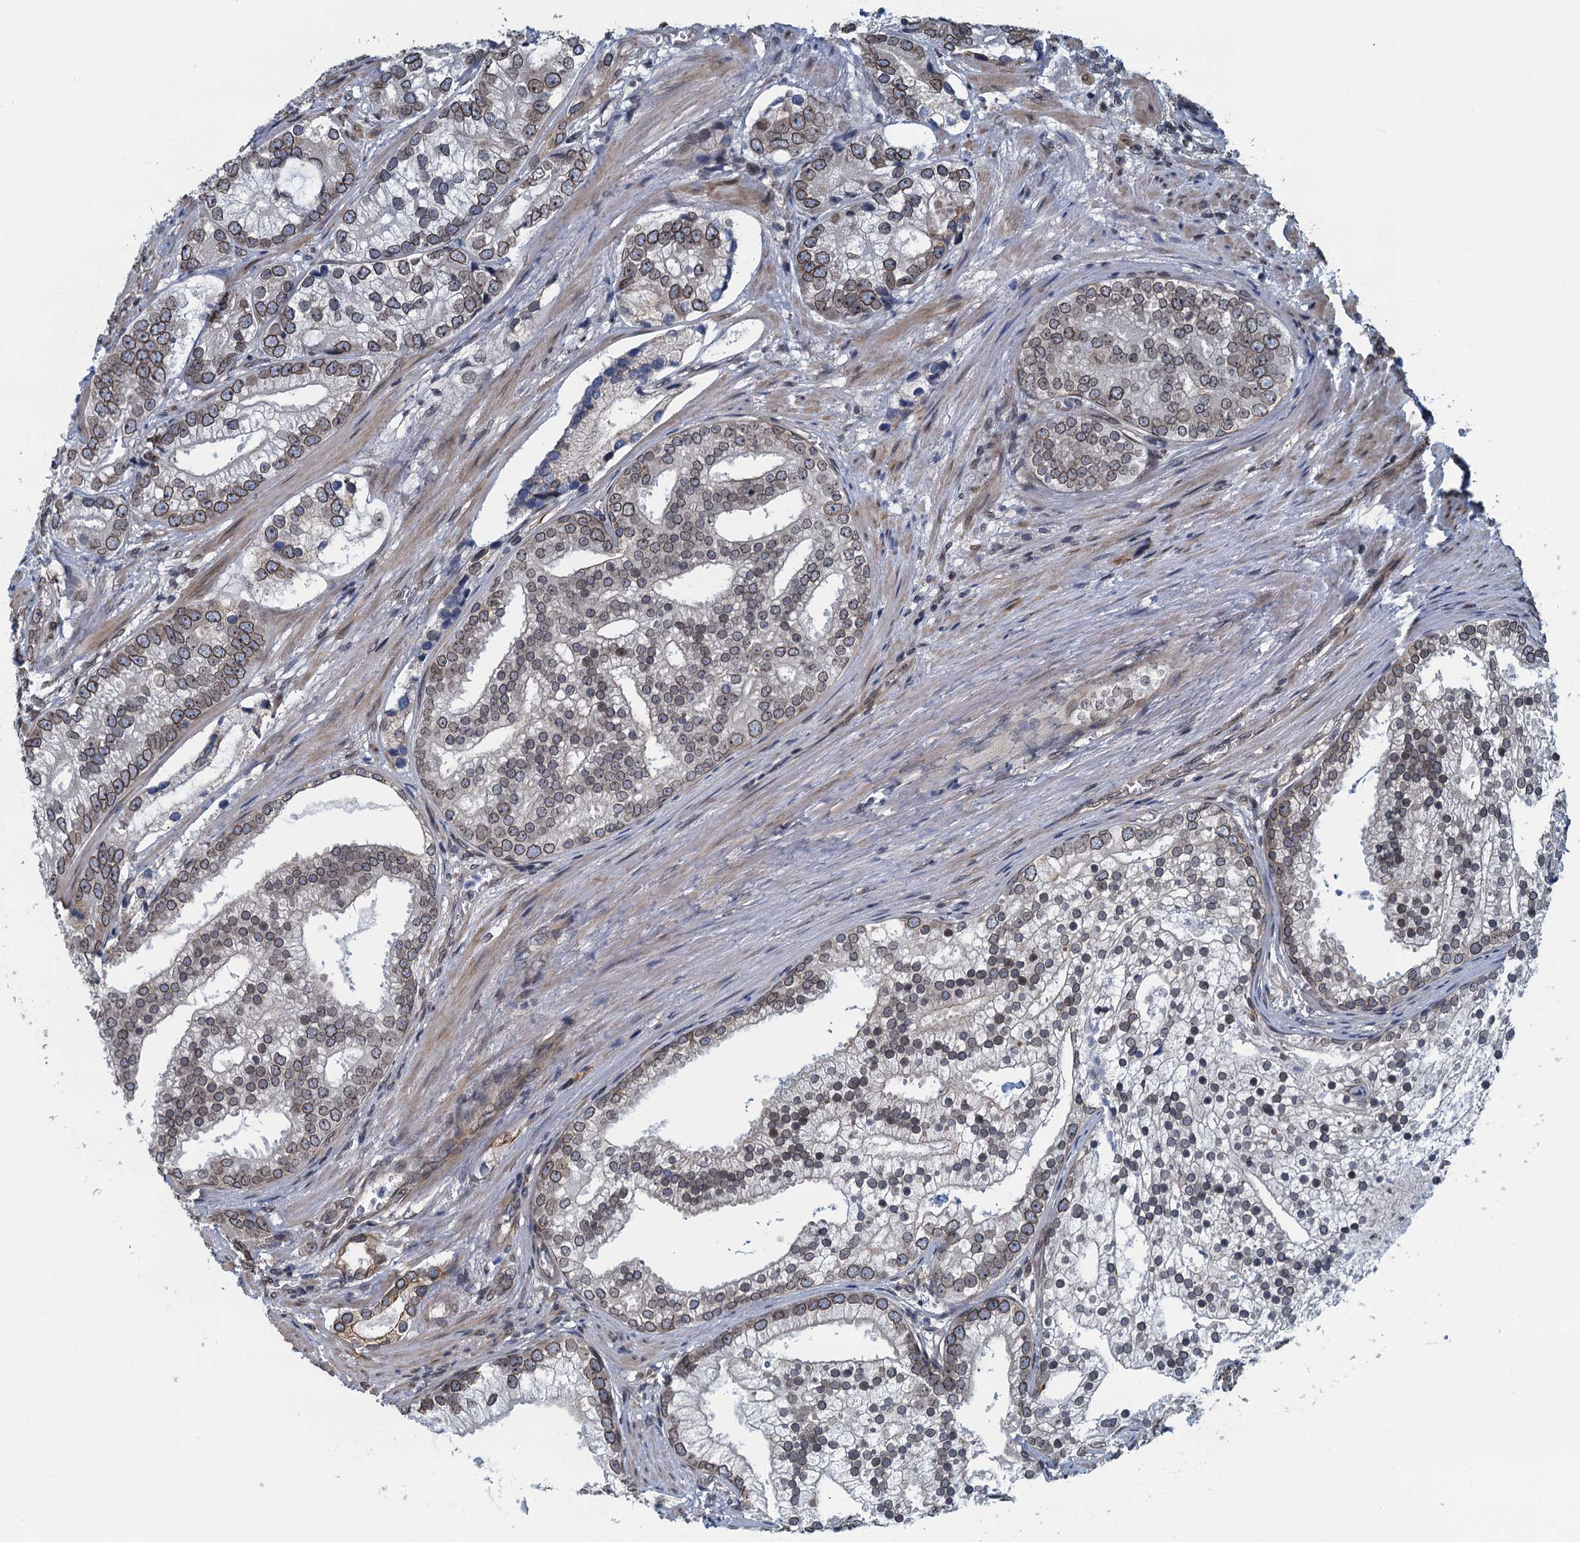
{"staining": {"intensity": "moderate", "quantity": ">75%", "location": "cytoplasmic/membranous,nuclear"}, "tissue": "prostate cancer", "cell_type": "Tumor cells", "image_type": "cancer", "snomed": [{"axis": "morphology", "description": "Adenocarcinoma, High grade"}, {"axis": "topography", "description": "Prostate"}], "caption": "Human prostate cancer stained with a protein marker exhibits moderate staining in tumor cells.", "gene": "CCDC34", "patient": {"sex": "male", "age": 75}}